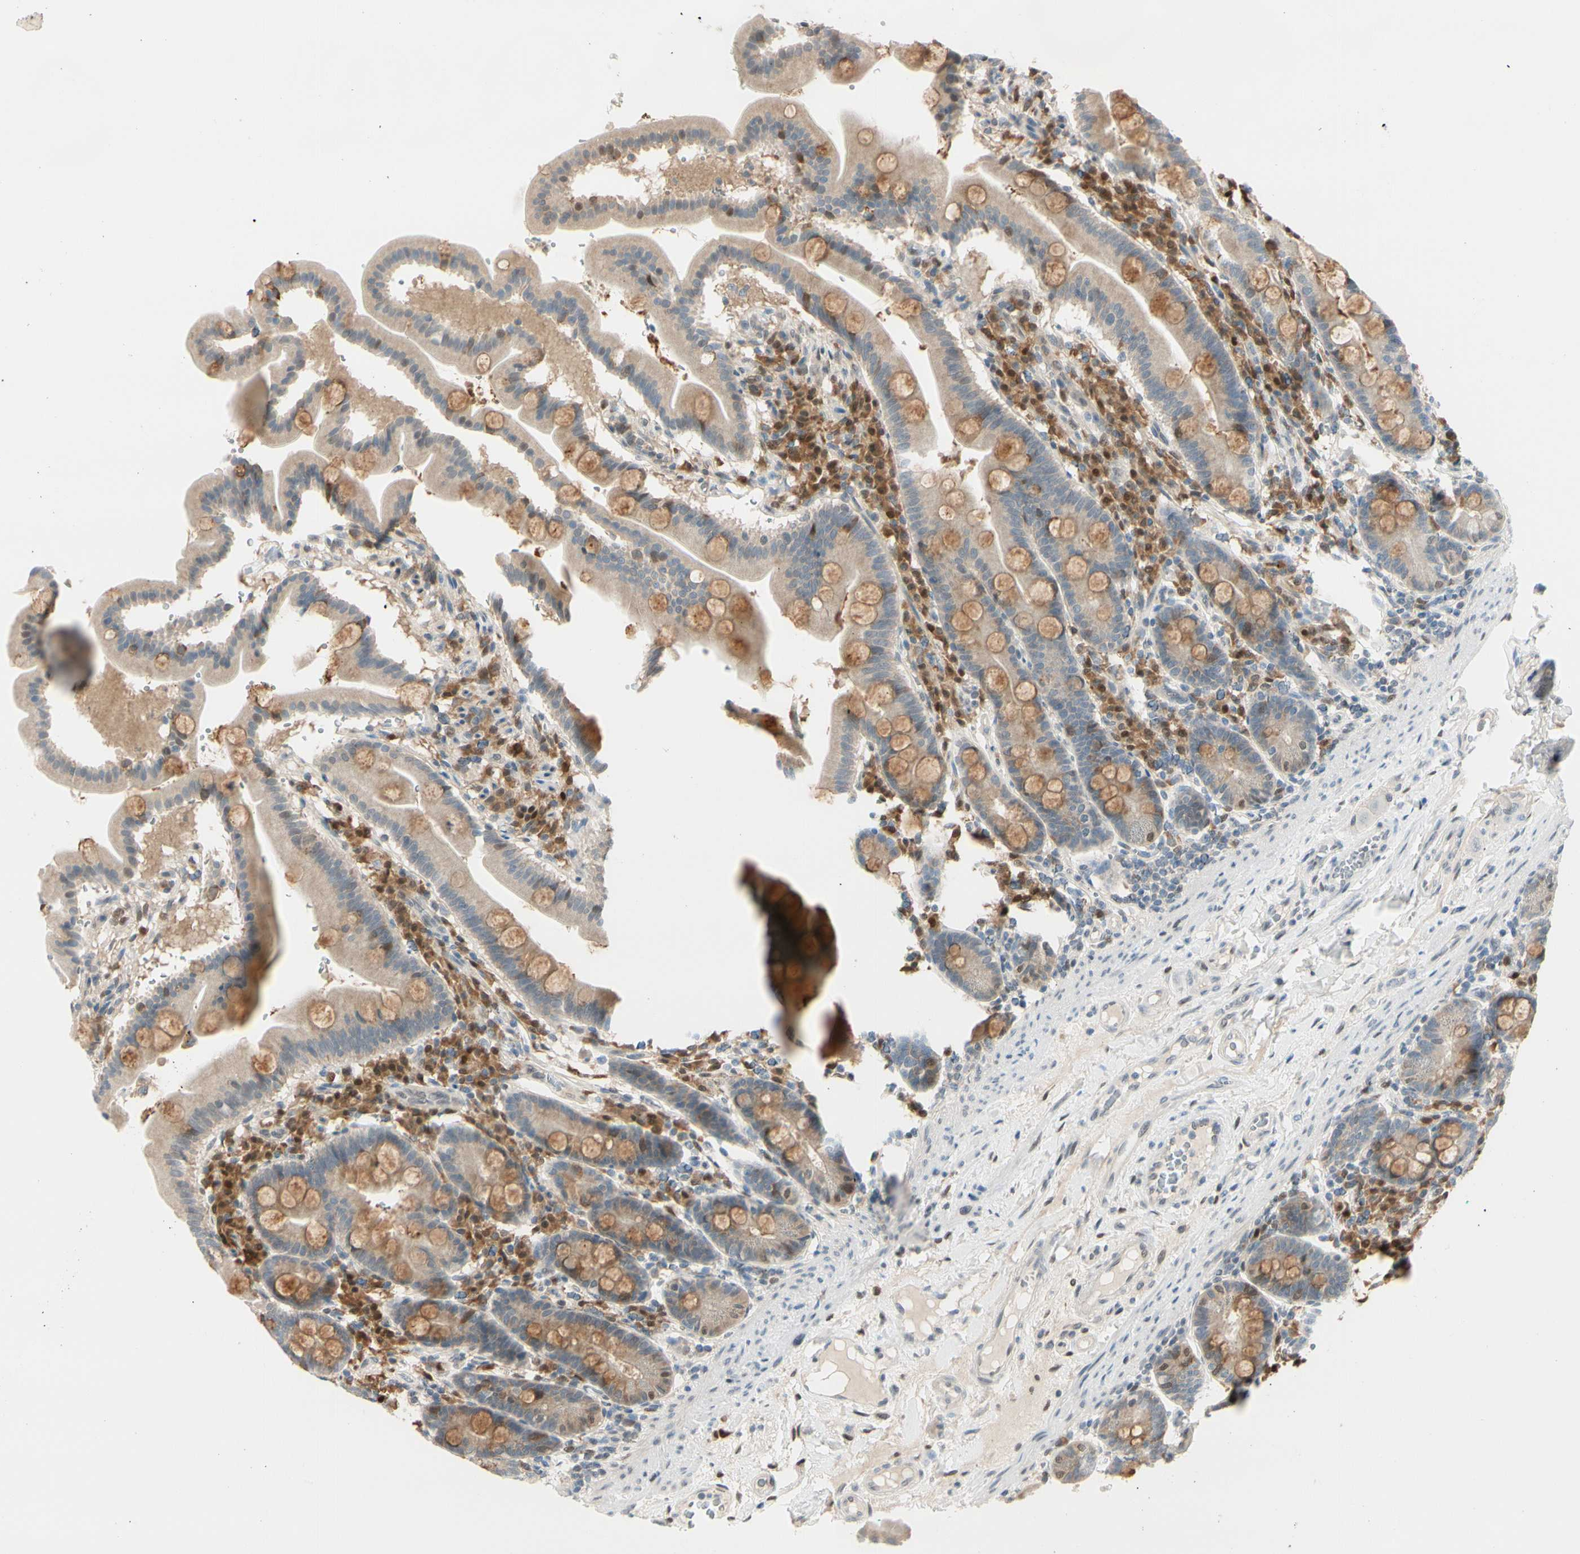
{"staining": {"intensity": "moderate", "quantity": ">75%", "location": "cytoplasmic/membranous,nuclear"}, "tissue": "duodenum", "cell_type": "Glandular cells", "image_type": "normal", "snomed": [{"axis": "morphology", "description": "Normal tissue, NOS"}, {"axis": "topography", "description": "Duodenum"}], "caption": "Glandular cells show medium levels of moderate cytoplasmic/membranous,nuclear expression in about >75% of cells in normal duodenum. (IHC, brightfield microscopy, high magnification).", "gene": "PTTG1", "patient": {"sex": "male", "age": 50}}